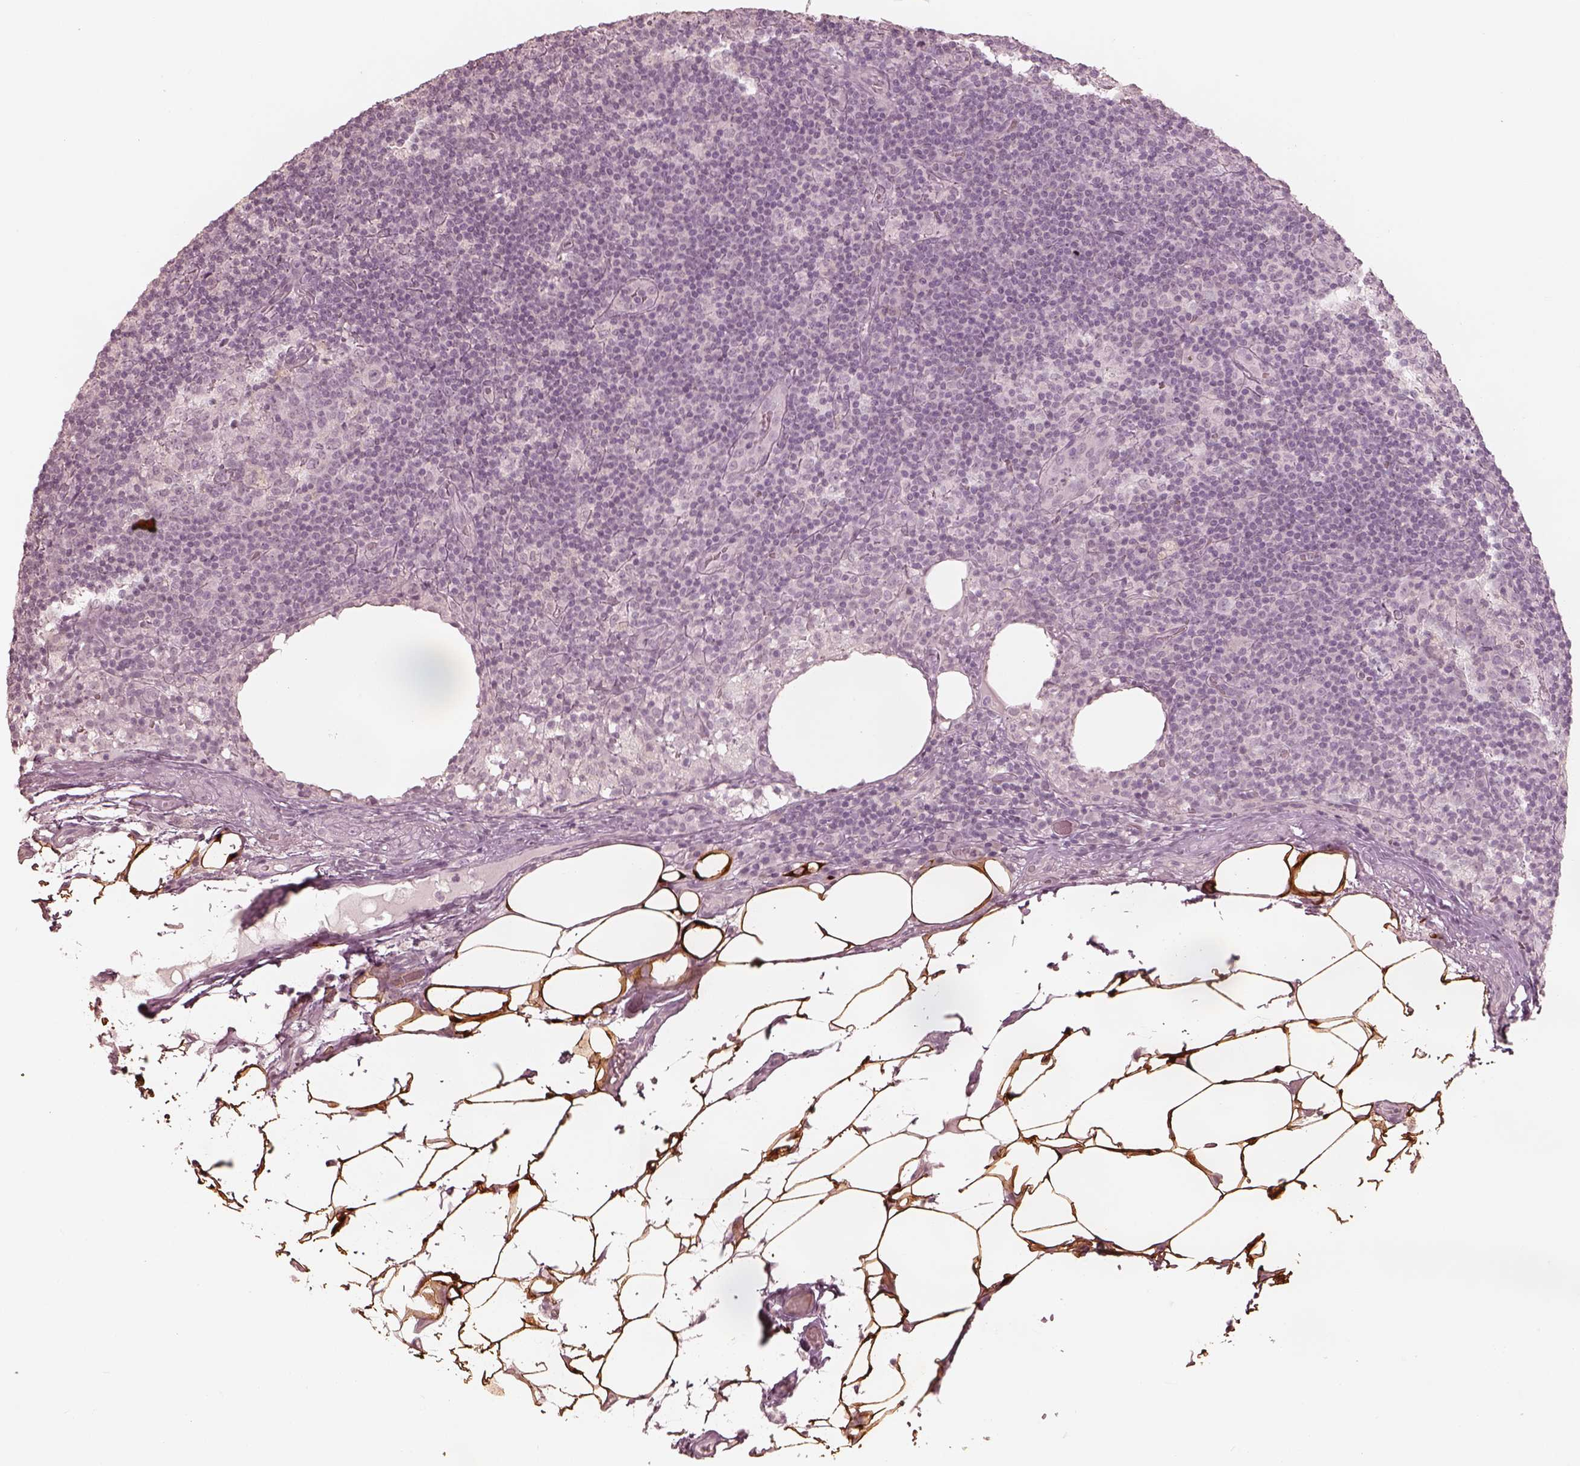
{"staining": {"intensity": "negative", "quantity": "none", "location": "none"}, "tissue": "lymph node", "cell_type": "Germinal center cells", "image_type": "normal", "snomed": [{"axis": "morphology", "description": "Normal tissue, NOS"}, {"axis": "topography", "description": "Lymph node"}], "caption": "Germinal center cells show no significant protein positivity in benign lymph node. (Stains: DAB (3,3'-diaminobenzidine) IHC with hematoxylin counter stain, Microscopy: brightfield microscopy at high magnification).", "gene": "ACACB", "patient": {"sex": "male", "age": 62}}